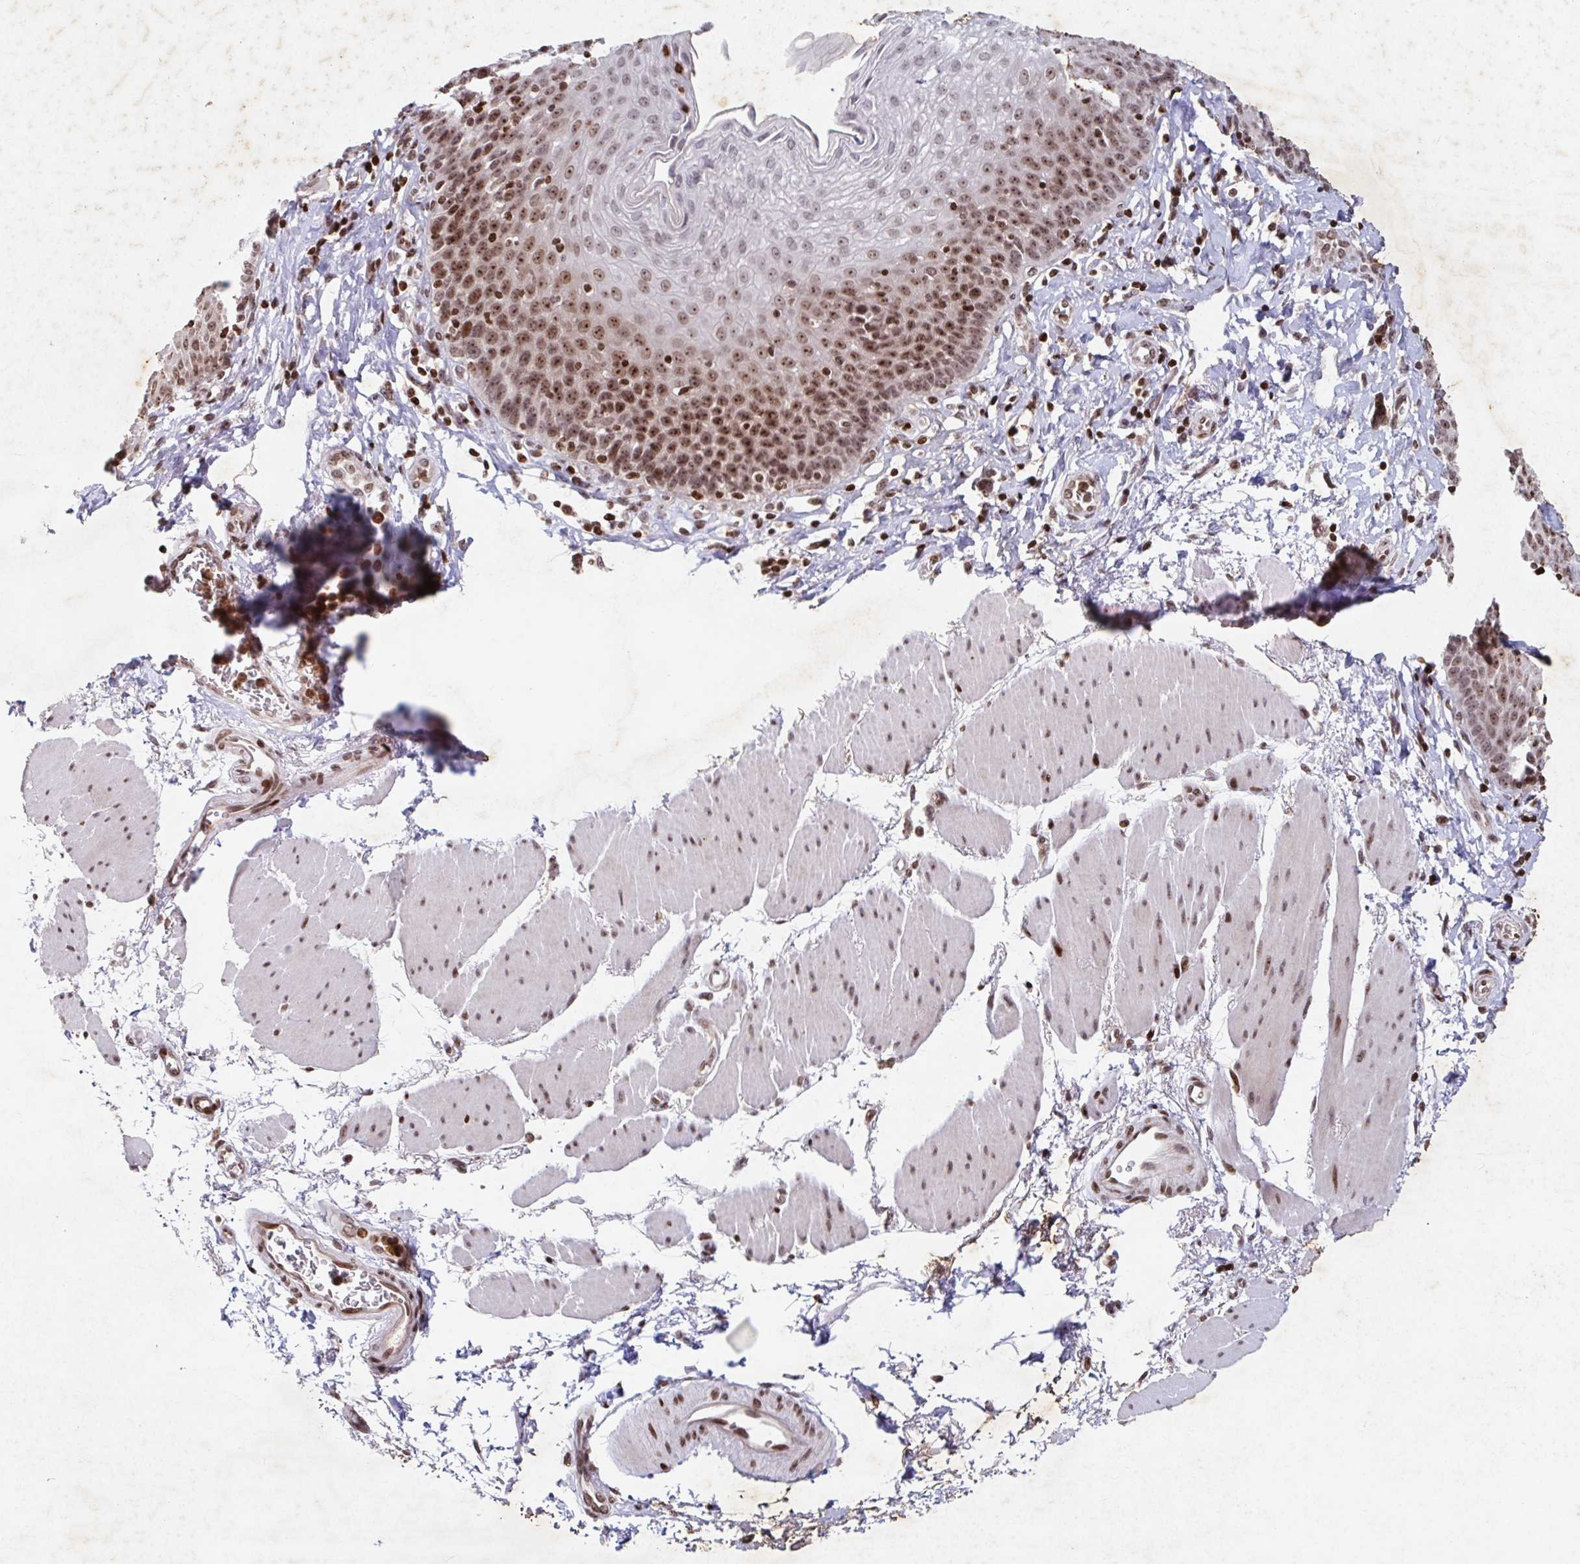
{"staining": {"intensity": "moderate", "quantity": ">75%", "location": "nuclear"}, "tissue": "esophagus", "cell_type": "Squamous epithelial cells", "image_type": "normal", "snomed": [{"axis": "morphology", "description": "Normal tissue, NOS"}, {"axis": "topography", "description": "Esophagus"}], "caption": "Esophagus stained with immunohistochemistry demonstrates moderate nuclear expression in approximately >75% of squamous epithelial cells.", "gene": "C19orf53", "patient": {"sex": "female", "age": 81}}